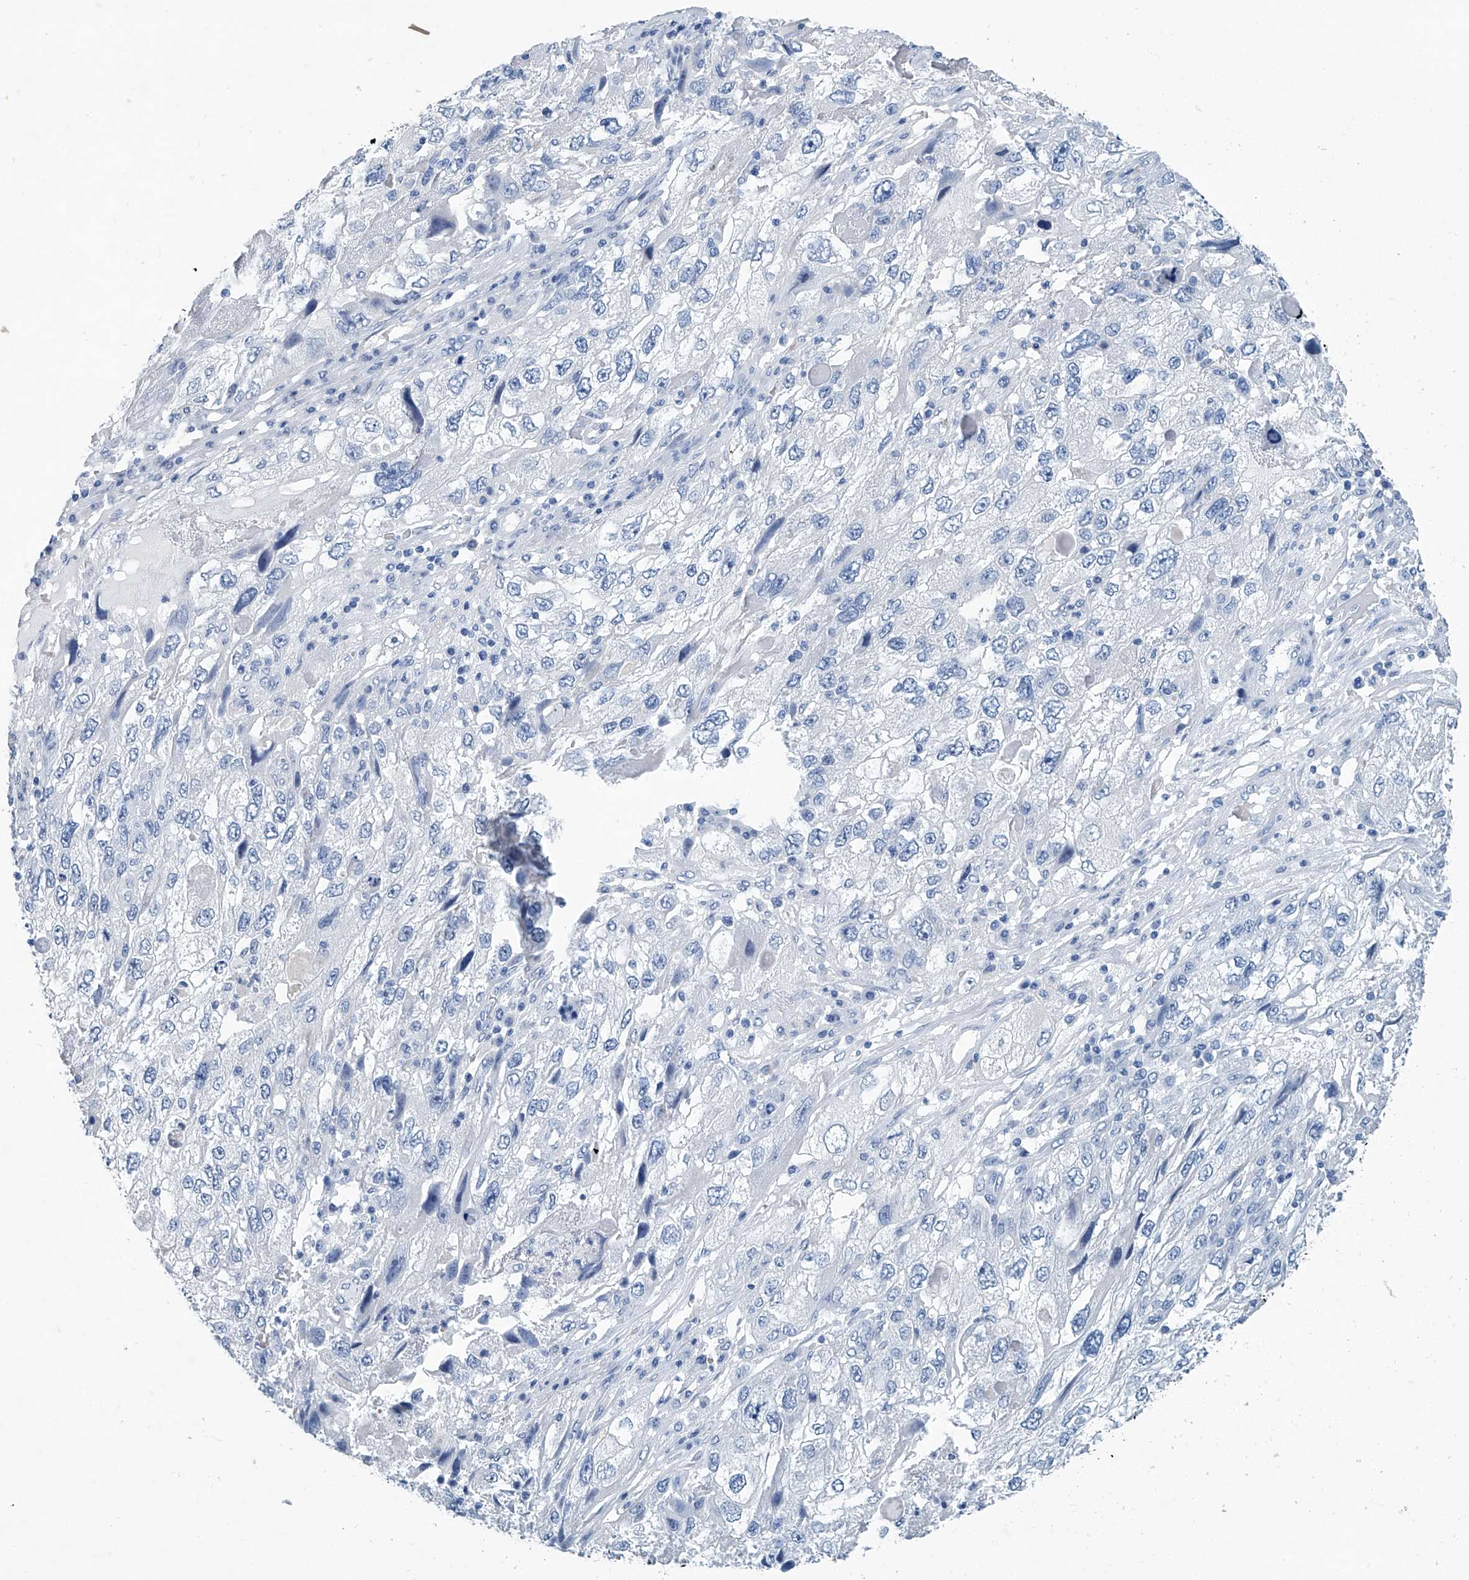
{"staining": {"intensity": "negative", "quantity": "none", "location": "none"}, "tissue": "endometrial cancer", "cell_type": "Tumor cells", "image_type": "cancer", "snomed": [{"axis": "morphology", "description": "Adenocarcinoma, NOS"}, {"axis": "topography", "description": "Endometrium"}], "caption": "Immunohistochemical staining of endometrial cancer (adenocarcinoma) reveals no significant positivity in tumor cells.", "gene": "CYP2A7", "patient": {"sex": "female", "age": 49}}